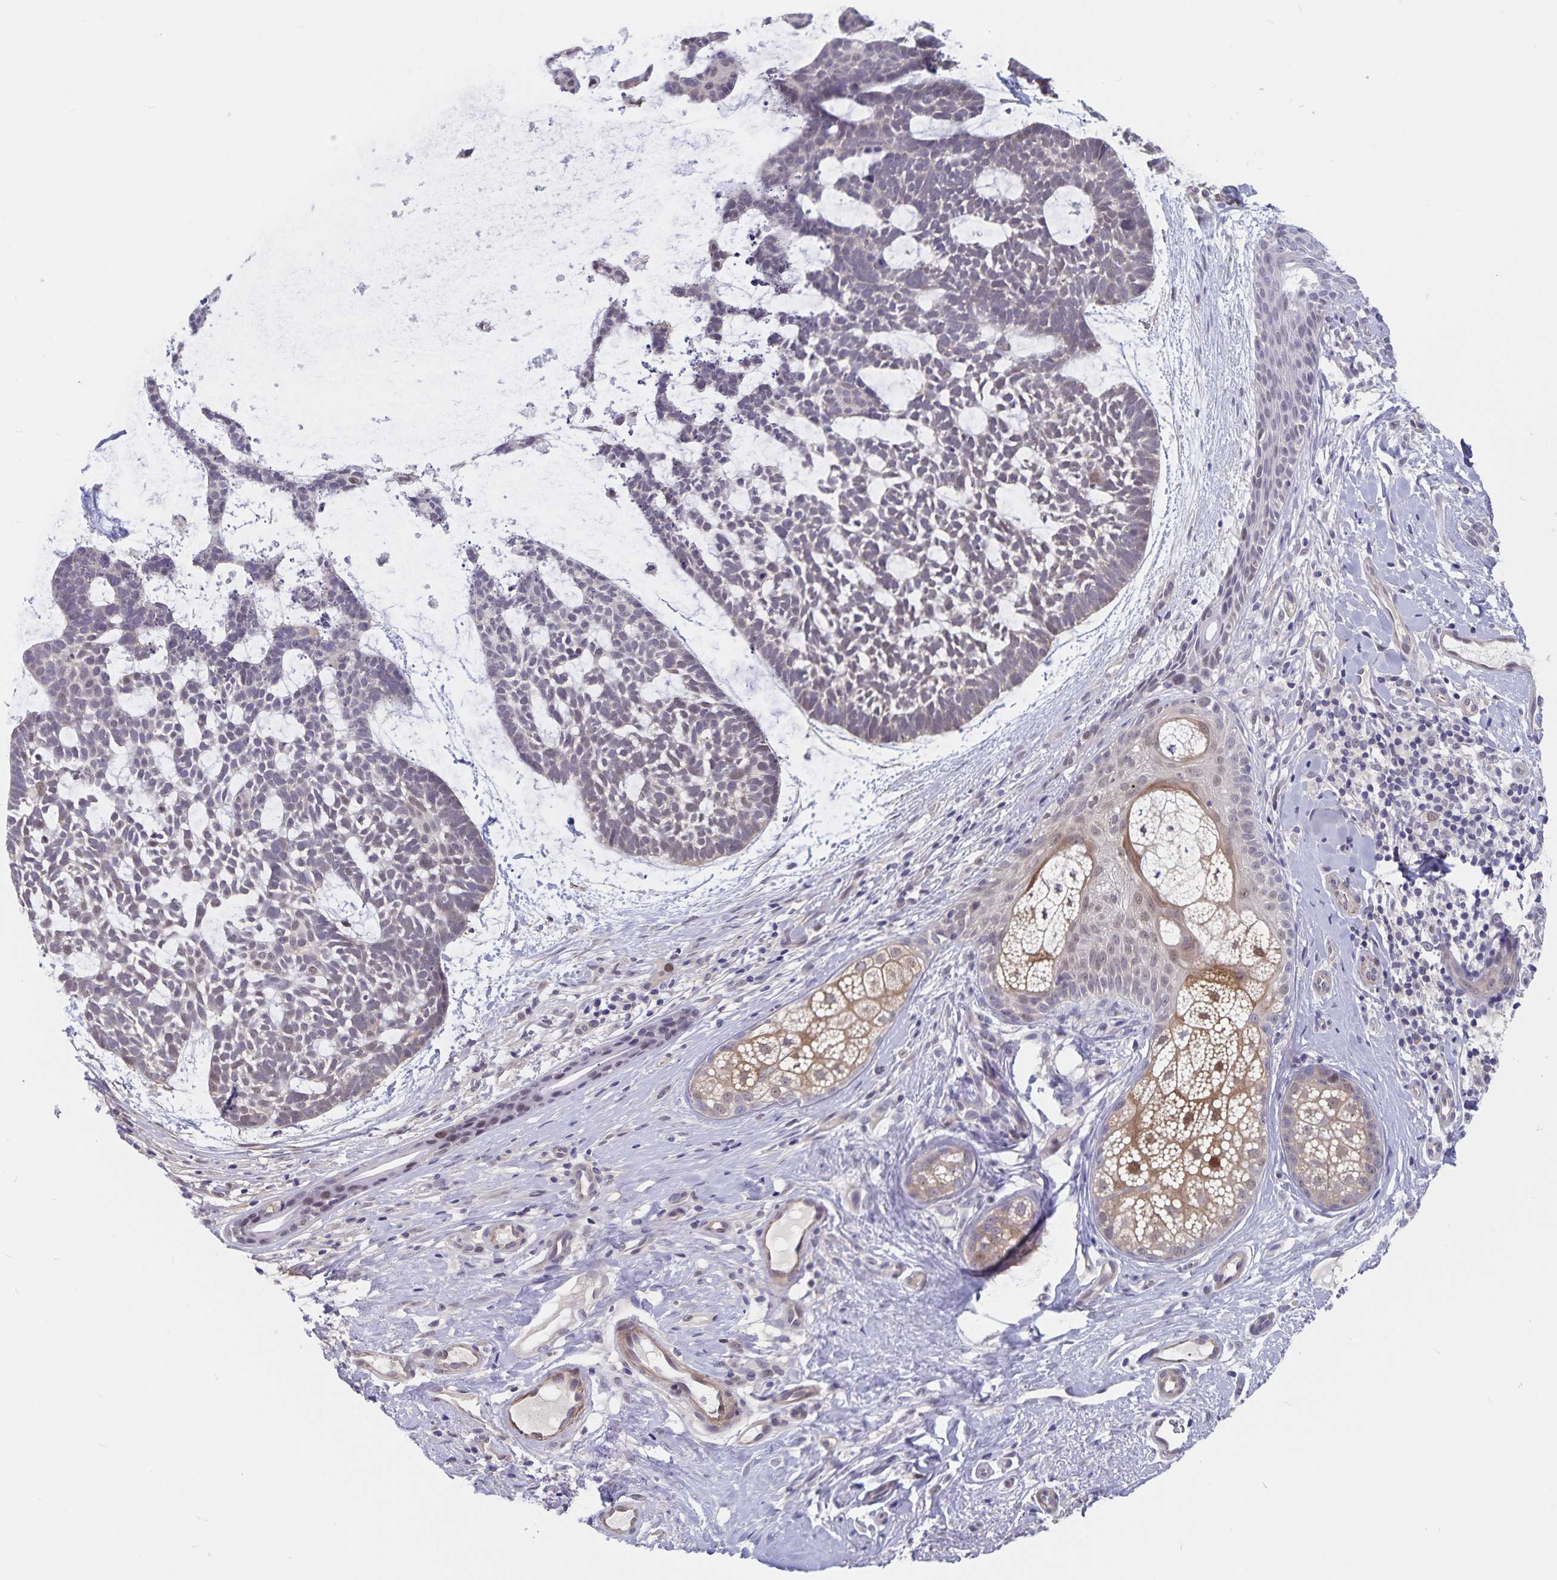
{"staining": {"intensity": "negative", "quantity": "none", "location": "none"}, "tissue": "skin cancer", "cell_type": "Tumor cells", "image_type": "cancer", "snomed": [{"axis": "morphology", "description": "Basal cell carcinoma"}, {"axis": "topography", "description": "Skin"}], "caption": "Immunohistochemical staining of basal cell carcinoma (skin) demonstrates no significant positivity in tumor cells.", "gene": "BAG6", "patient": {"sex": "male", "age": 64}}